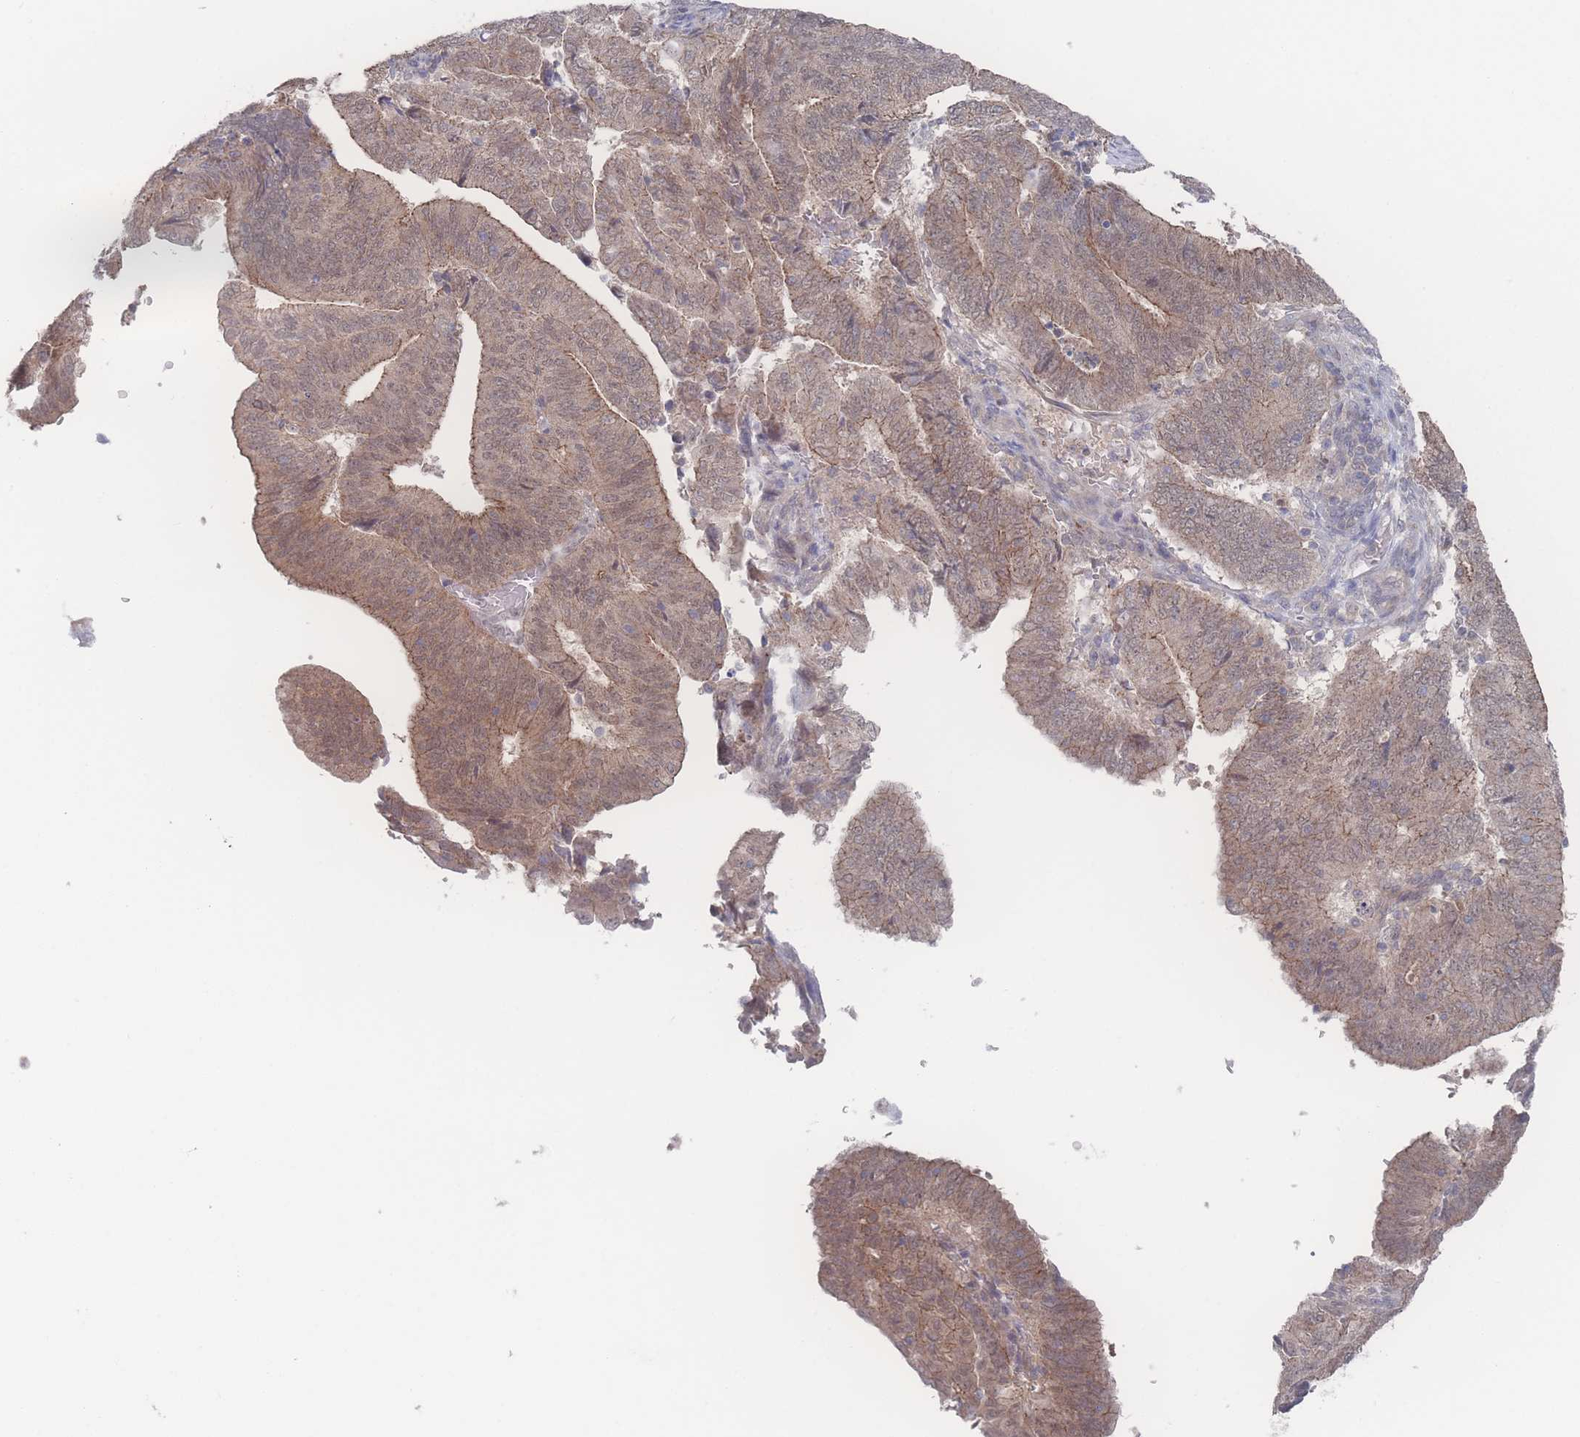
{"staining": {"intensity": "weak", "quantity": ">75%", "location": "cytoplasmic/membranous,nuclear"}, "tissue": "endometrial cancer", "cell_type": "Tumor cells", "image_type": "cancer", "snomed": [{"axis": "morphology", "description": "Adenocarcinoma, NOS"}, {"axis": "topography", "description": "Endometrium"}], "caption": "Immunohistochemistry (IHC) photomicrograph of adenocarcinoma (endometrial) stained for a protein (brown), which reveals low levels of weak cytoplasmic/membranous and nuclear positivity in about >75% of tumor cells.", "gene": "NBEAL1", "patient": {"sex": "female", "age": 70}}